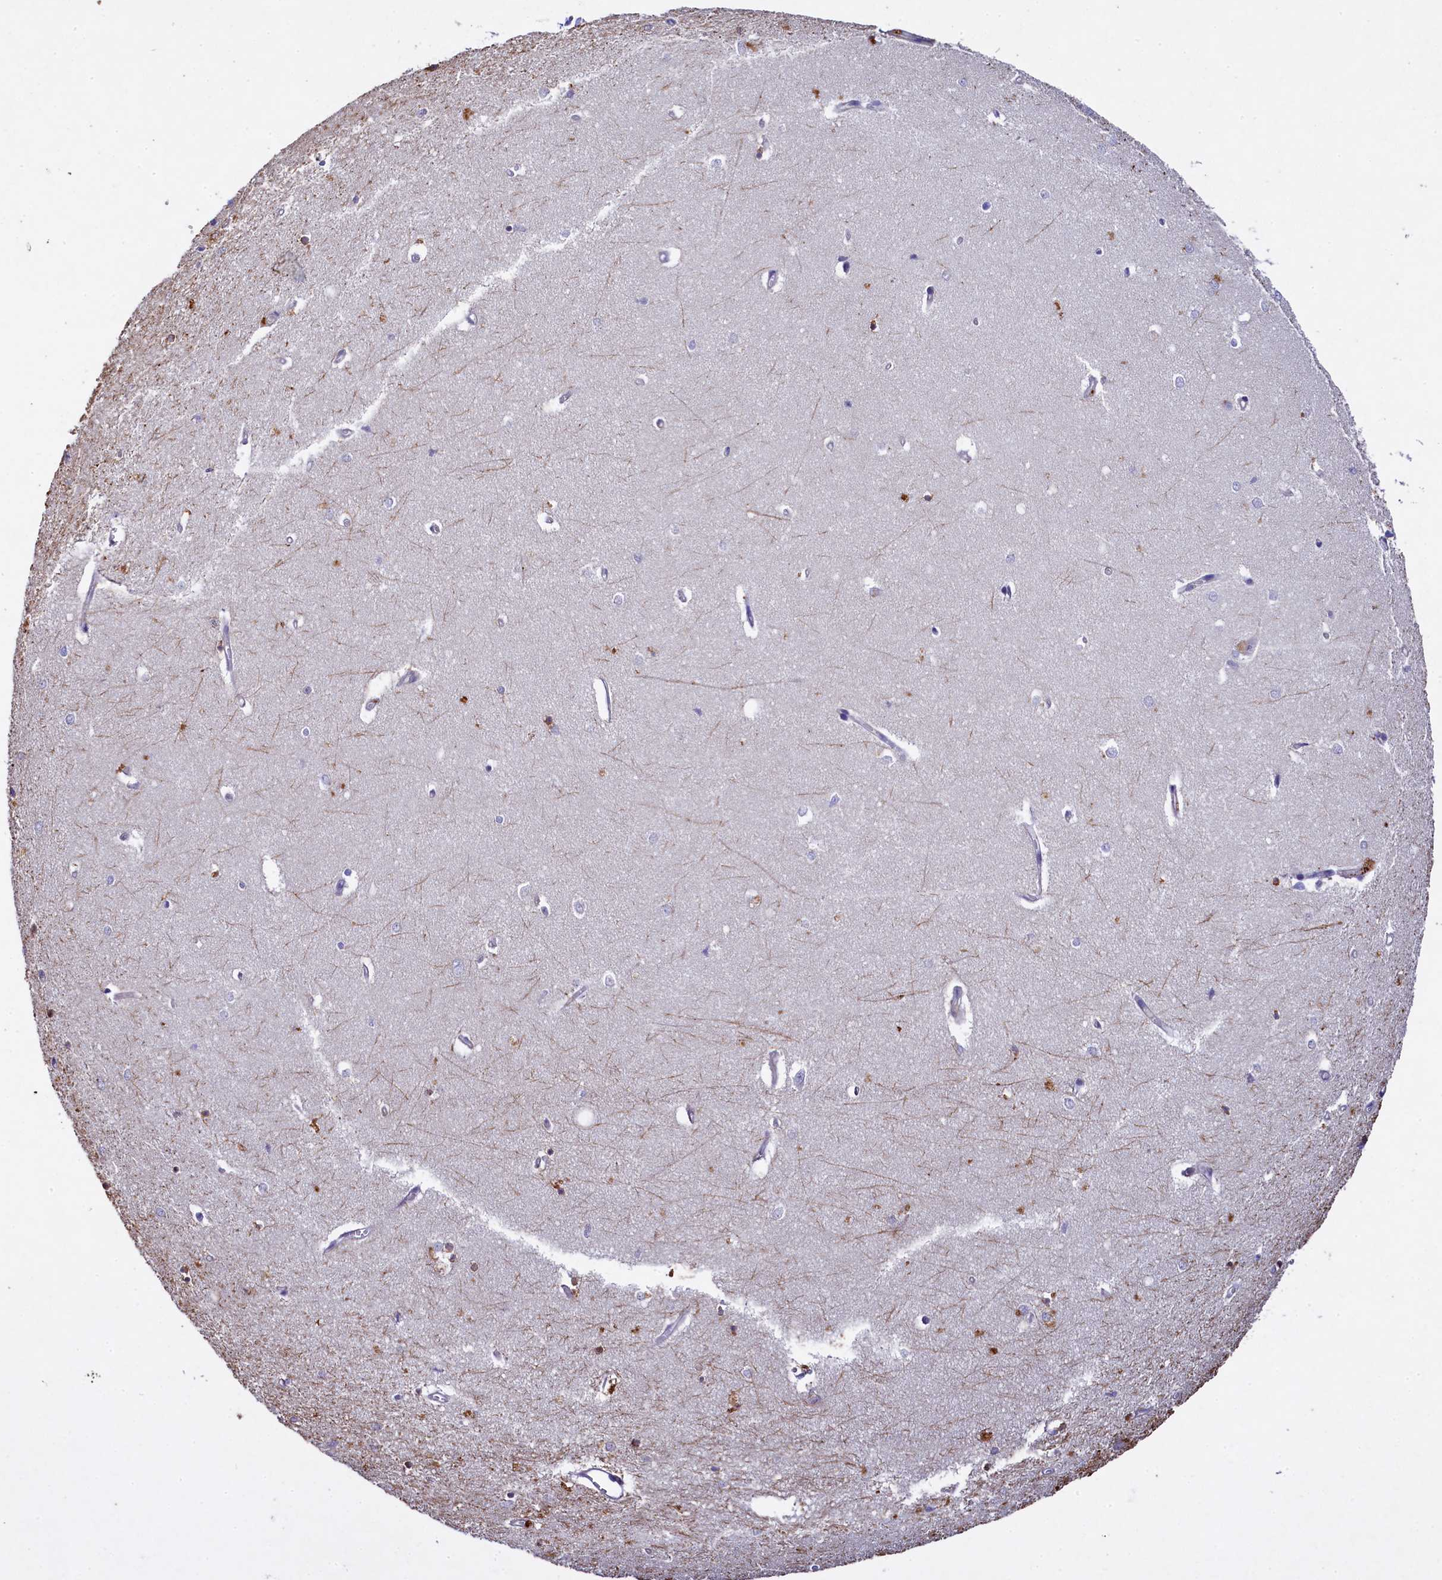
{"staining": {"intensity": "moderate", "quantity": "<25%", "location": "cytoplasmic/membranous"}, "tissue": "hippocampus", "cell_type": "Glial cells", "image_type": "normal", "snomed": [{"axis": "morphology", "description": "Normal tissue, NOS"}, {"axis": "topography", "description": "Hippocampus"}], "caption": "Hippocampus stained for a protein displays moderate cytoplasmic/membranous positivity in glial cells. (DAB (3,3'-diaminobenzidine) IHC, brown staining for protein, blue staining for nuclei).", "gene": "TGDS", "patient": {"sex": "female", "age": 64}}